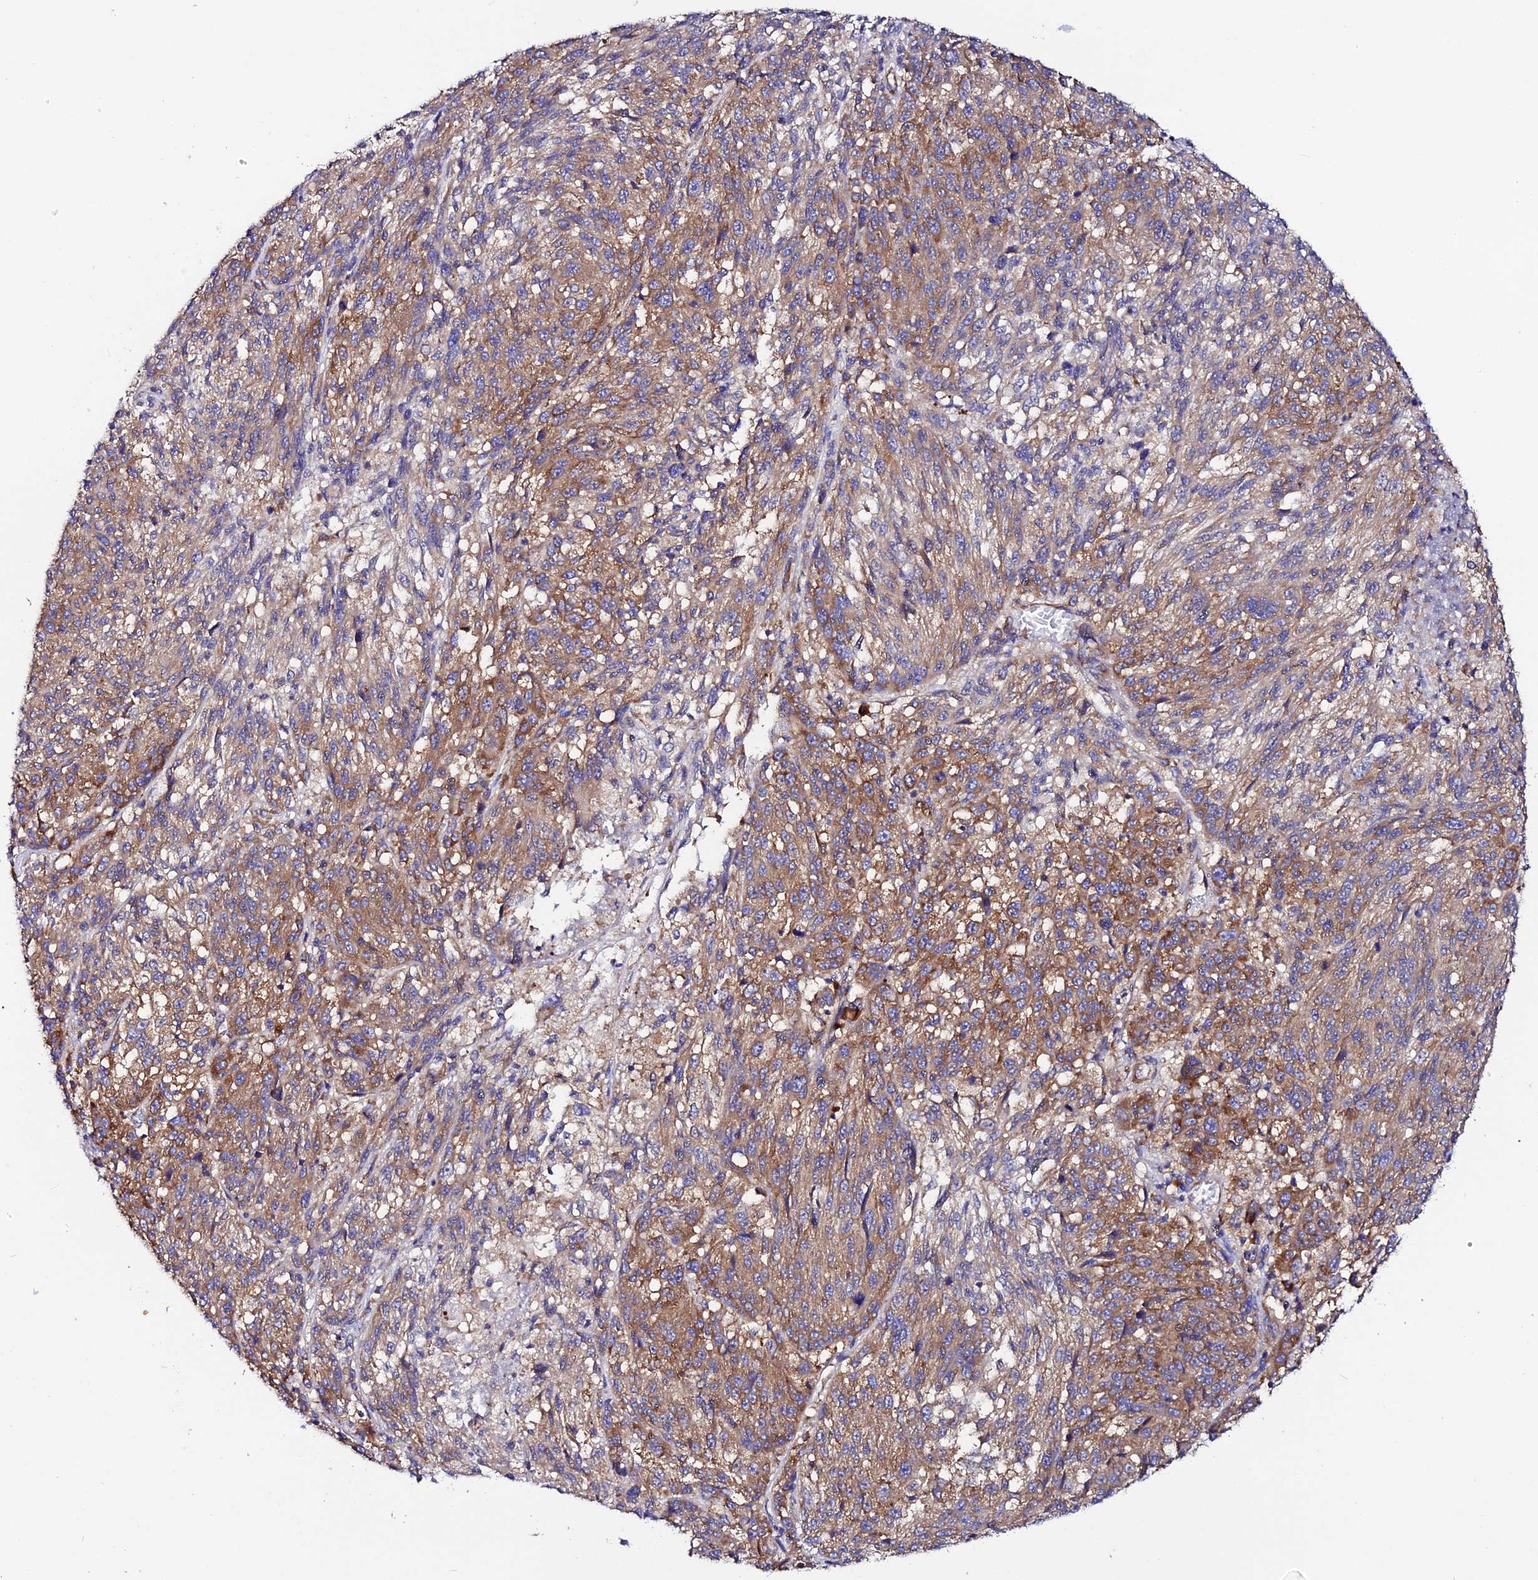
{"staining": {"intensity": "moderate", "quantity": ">75%", "location": "cytoplasmic/membranous"}, "tissue": "melanoma", "cell_type": "Tumor cells", "image_type": "cancer", "snomed": [{"axis": "morphology", "description": "Malignant melanoma, NOS"}, {"axis": "topography", "description": "Skin"}], "caption": "A brown stain labels moderate cytoplasmic/membranous staining of a protein in human melanoma tumor cells. (DAB IHC, brown staining for protein, blue staining for nuclei).", "gene": "EEF1G", "patient": {"sex": "male", "age": 53}}